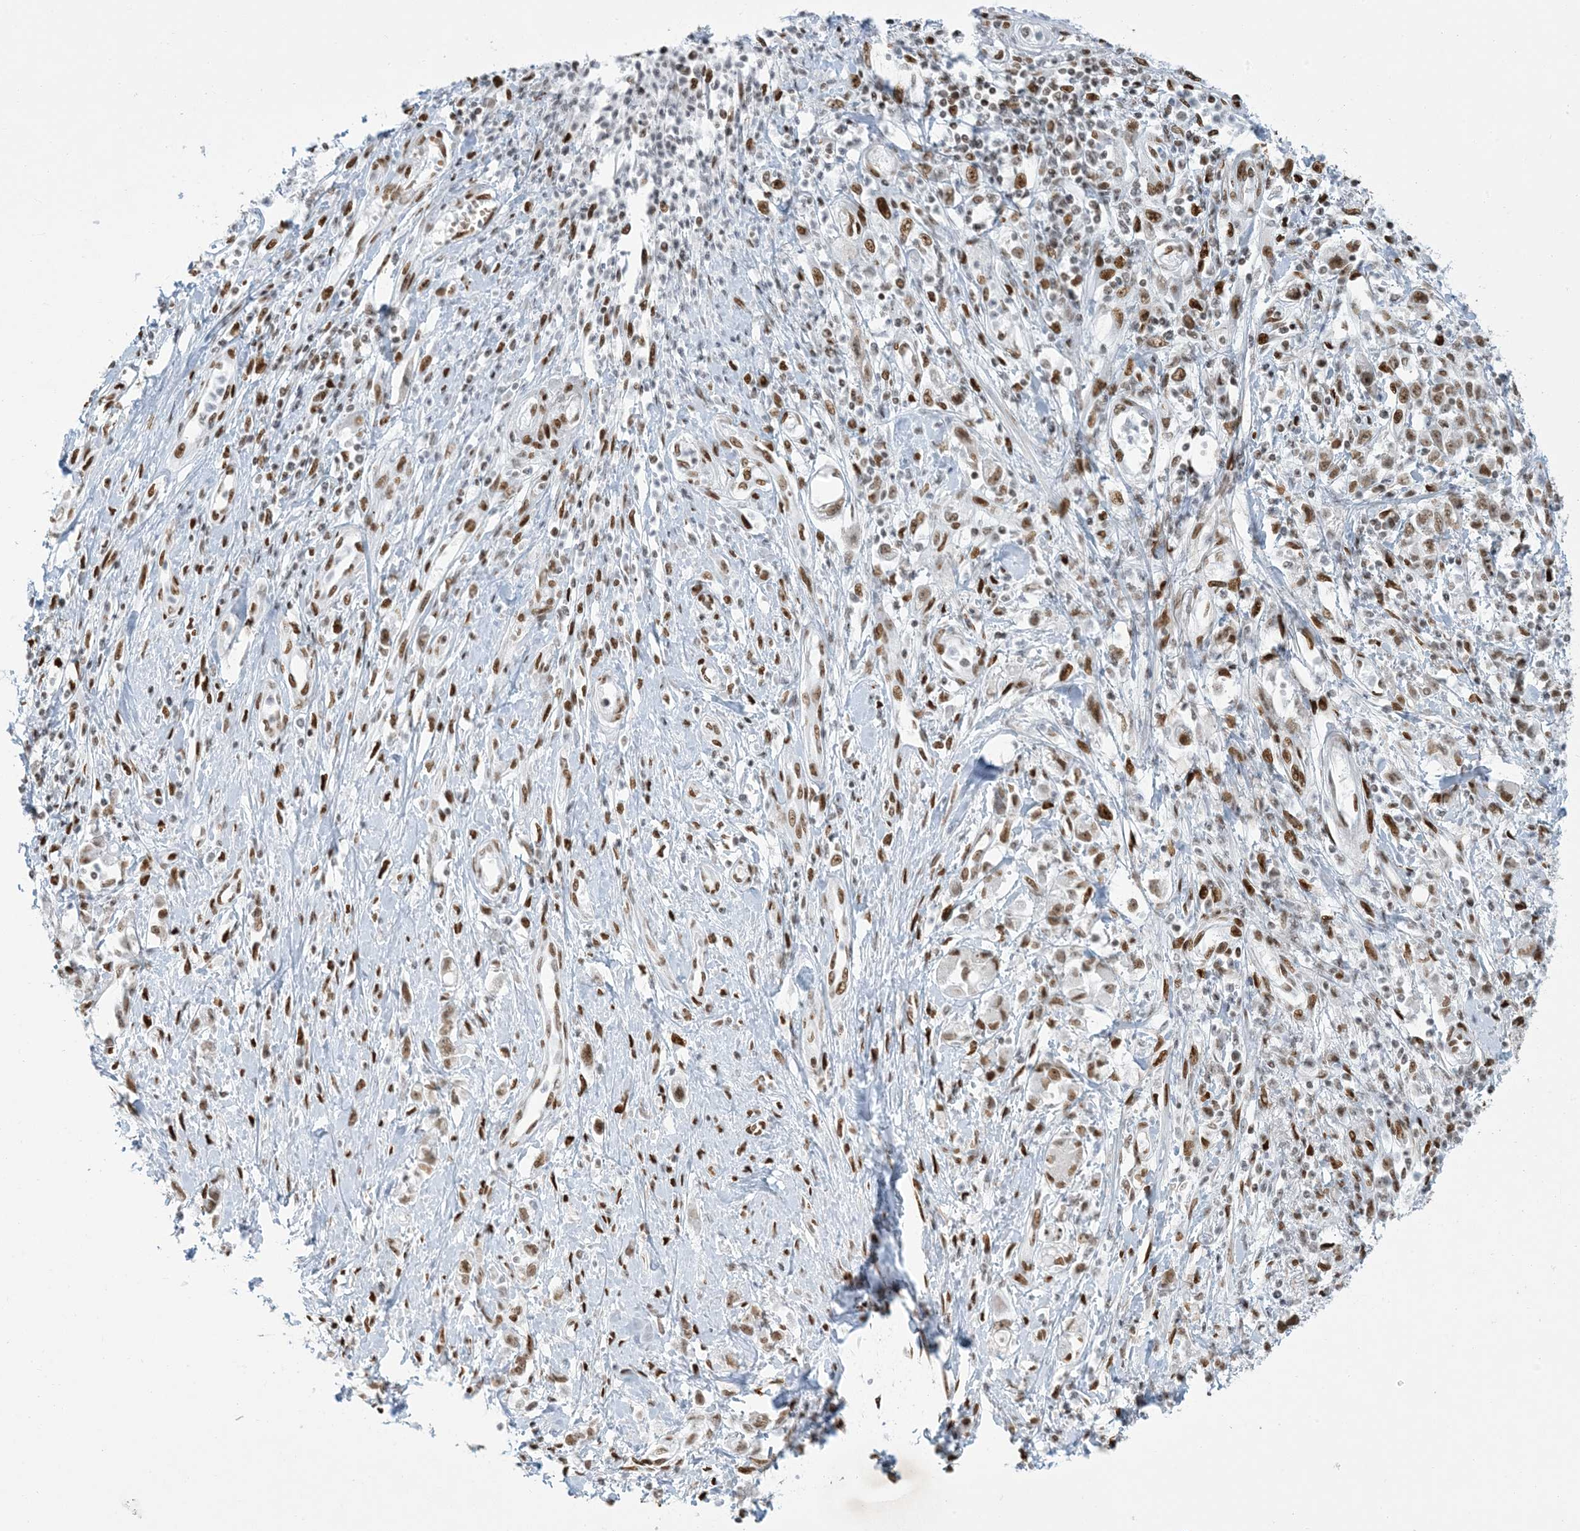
{"staining": {"intensity": "moderate", "quantity": ">75%", "location": "nuclear"}, "tissue": "stomach cancer", "cell_type": "Tumor cells", "image_type": "cancer", "snomed": [{"axis": "morphology", "description": "Adenocarcinoma, NOS"}, {"axis": "topography", "description": "Stomach"}], "caption": "A micrograph of human stomach adenocarcinoma stained for a protein exhibits moderate nuclear brown staining in tumor cells.", "gene": "STAG1", "patient": {"sex": "female", "age": 76}}